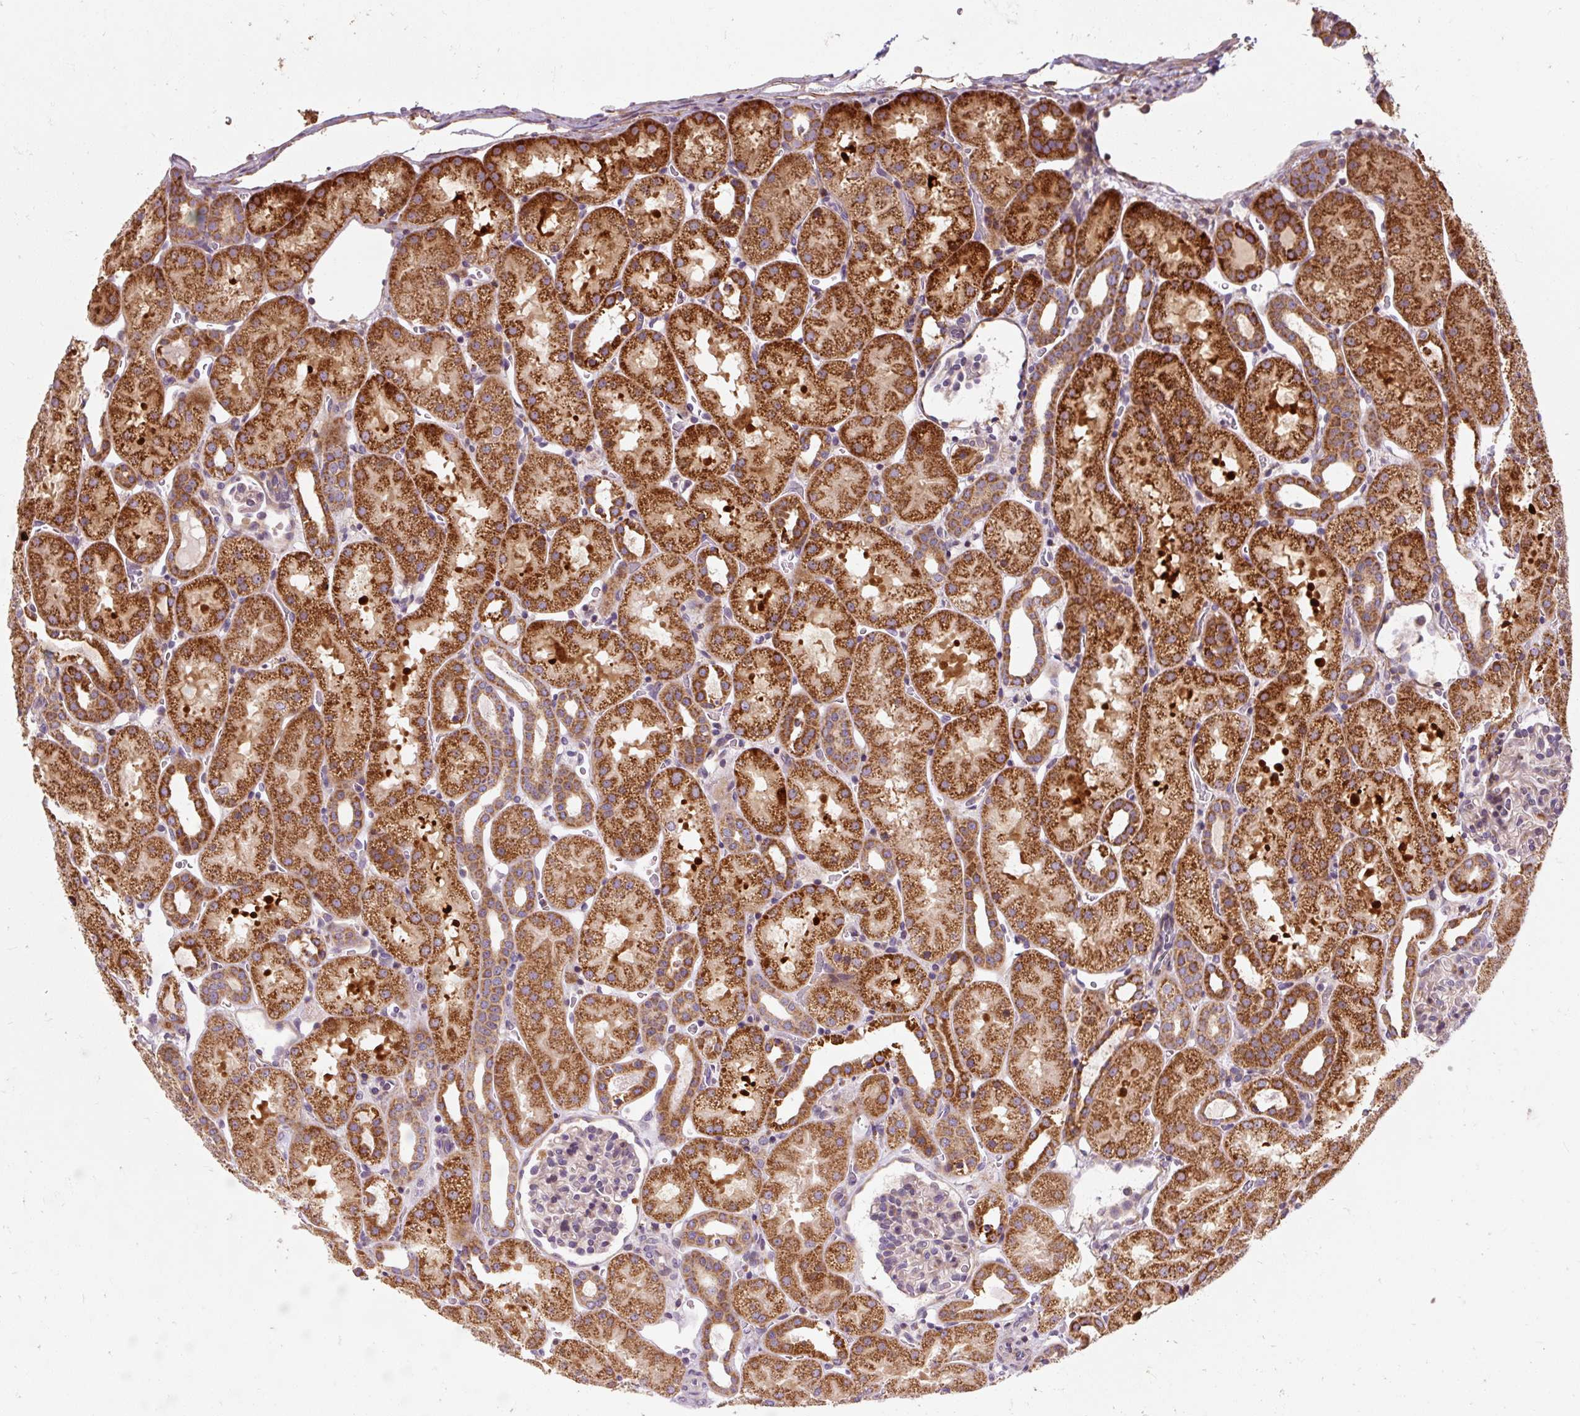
{"staining": {"intensity": "moderate", "quantity": "25%-75%", "location": "cytoplasmic/membranous"}, "tissue": "kidney", "cell_type": "Cells in glomeruli", "image_type": "normal", "snomed": [{"axis": "morphology", "description": "Normal tissue, NOS"}, {"axis": "topography", "description": "Kidney"}], "caption": "The photomicrograph demonstrates staining of unremarkable kidney, revealing moderate cytoplasmic/membranous protein expression (brown color) within cells in glomeruli.", "gene": "PRSS48", "patient": {"sex": "male", "age": 2}}